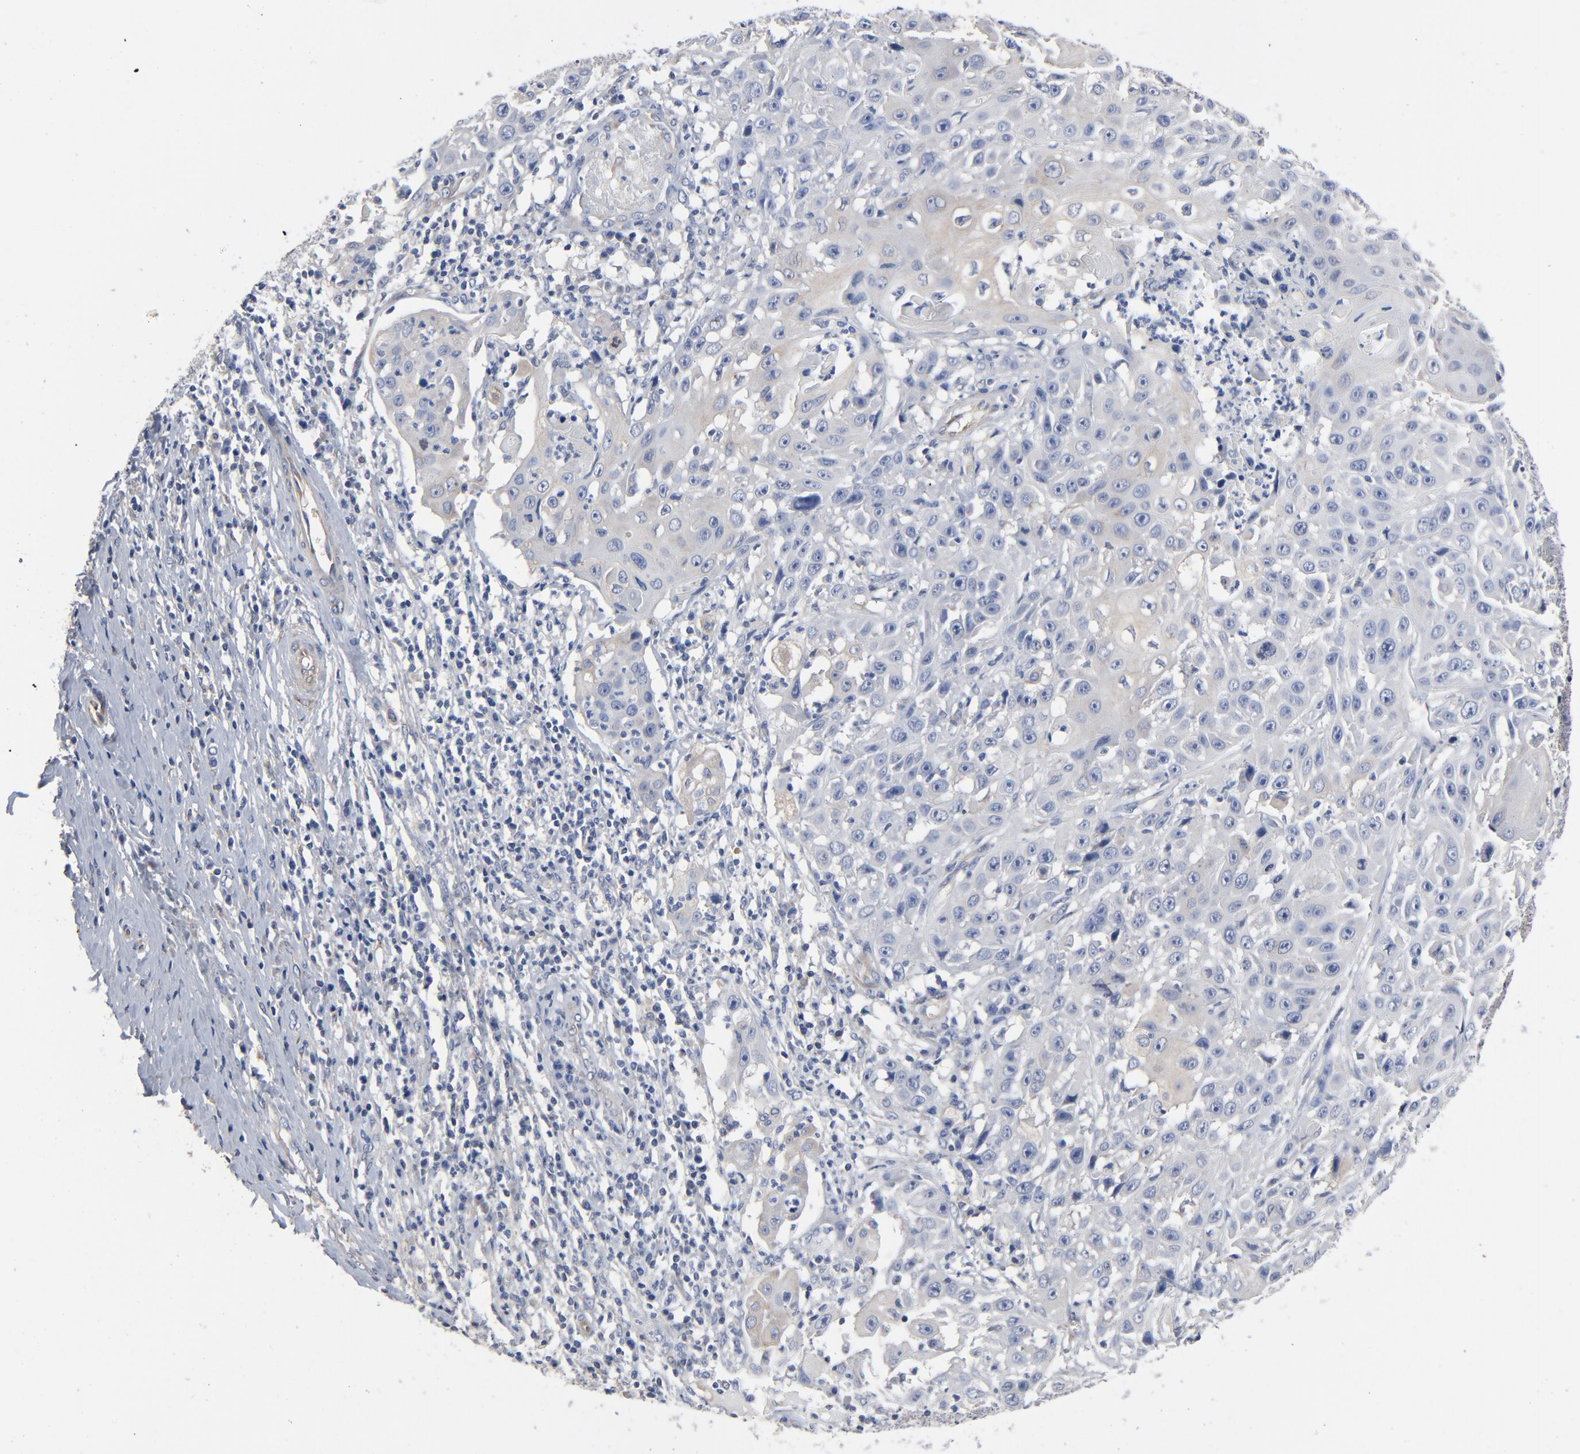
{"staining": {"intensity": "weak", "quantity": "<25%", "location": "cytoplasmic/membranous"}, "tissue": "cervical cancer", "cell_type": "Tumor cells", "image_type": "cancer", "snomed": [{"axis": "morphology", "description": "Squamous cell carcinoma, NOS"}, {"axis": "topography", "description": "Cervix"}], "caption": "This is a photomicrograph of immunohistochemistry (IHC) staining of cervical squamous cell carcinoma, which shows no positivity in tumor cells.", "gene": "DYNLT3", "patient": {"sex": "female", "age": 39}}